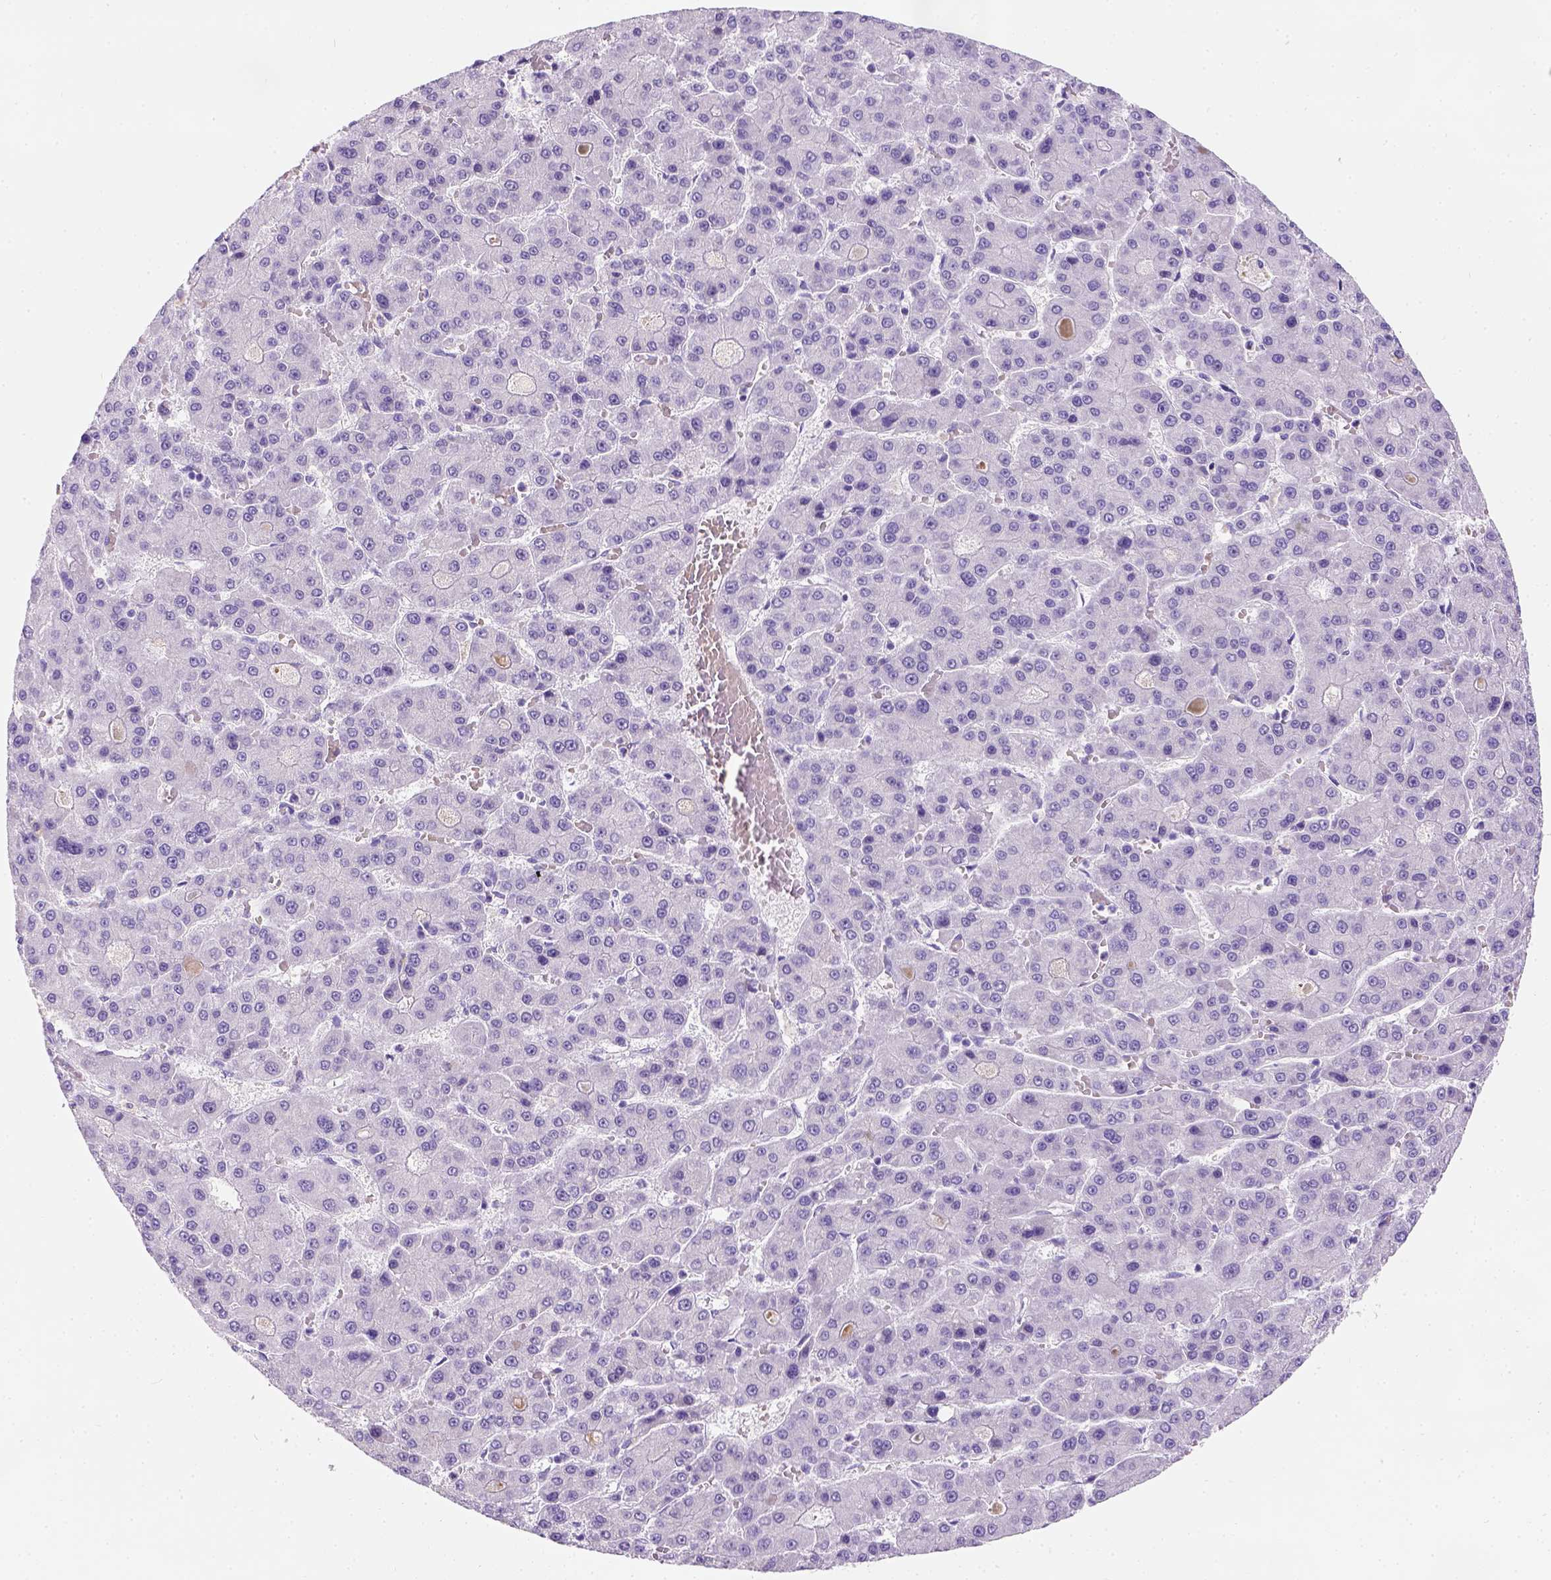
{"staining": {"intensity": "negative", "quantity": "none", "location": "none"}, "tissue": "liver cancer", "cell_type": "Tumor cells", "image_type": "cancer", "snomed": [{"axis": "morphology", "description": "Carcinoma, Hepatocellular, NOS"}, {"axis": "topography", "description": "Liver"}], "caption": "Image shows no significant protein staining in tumor cells of liver cancer (hepatocellular carcinoma).", "gene": "PHF7", "patient": {"sex": "male", "age": 70}}